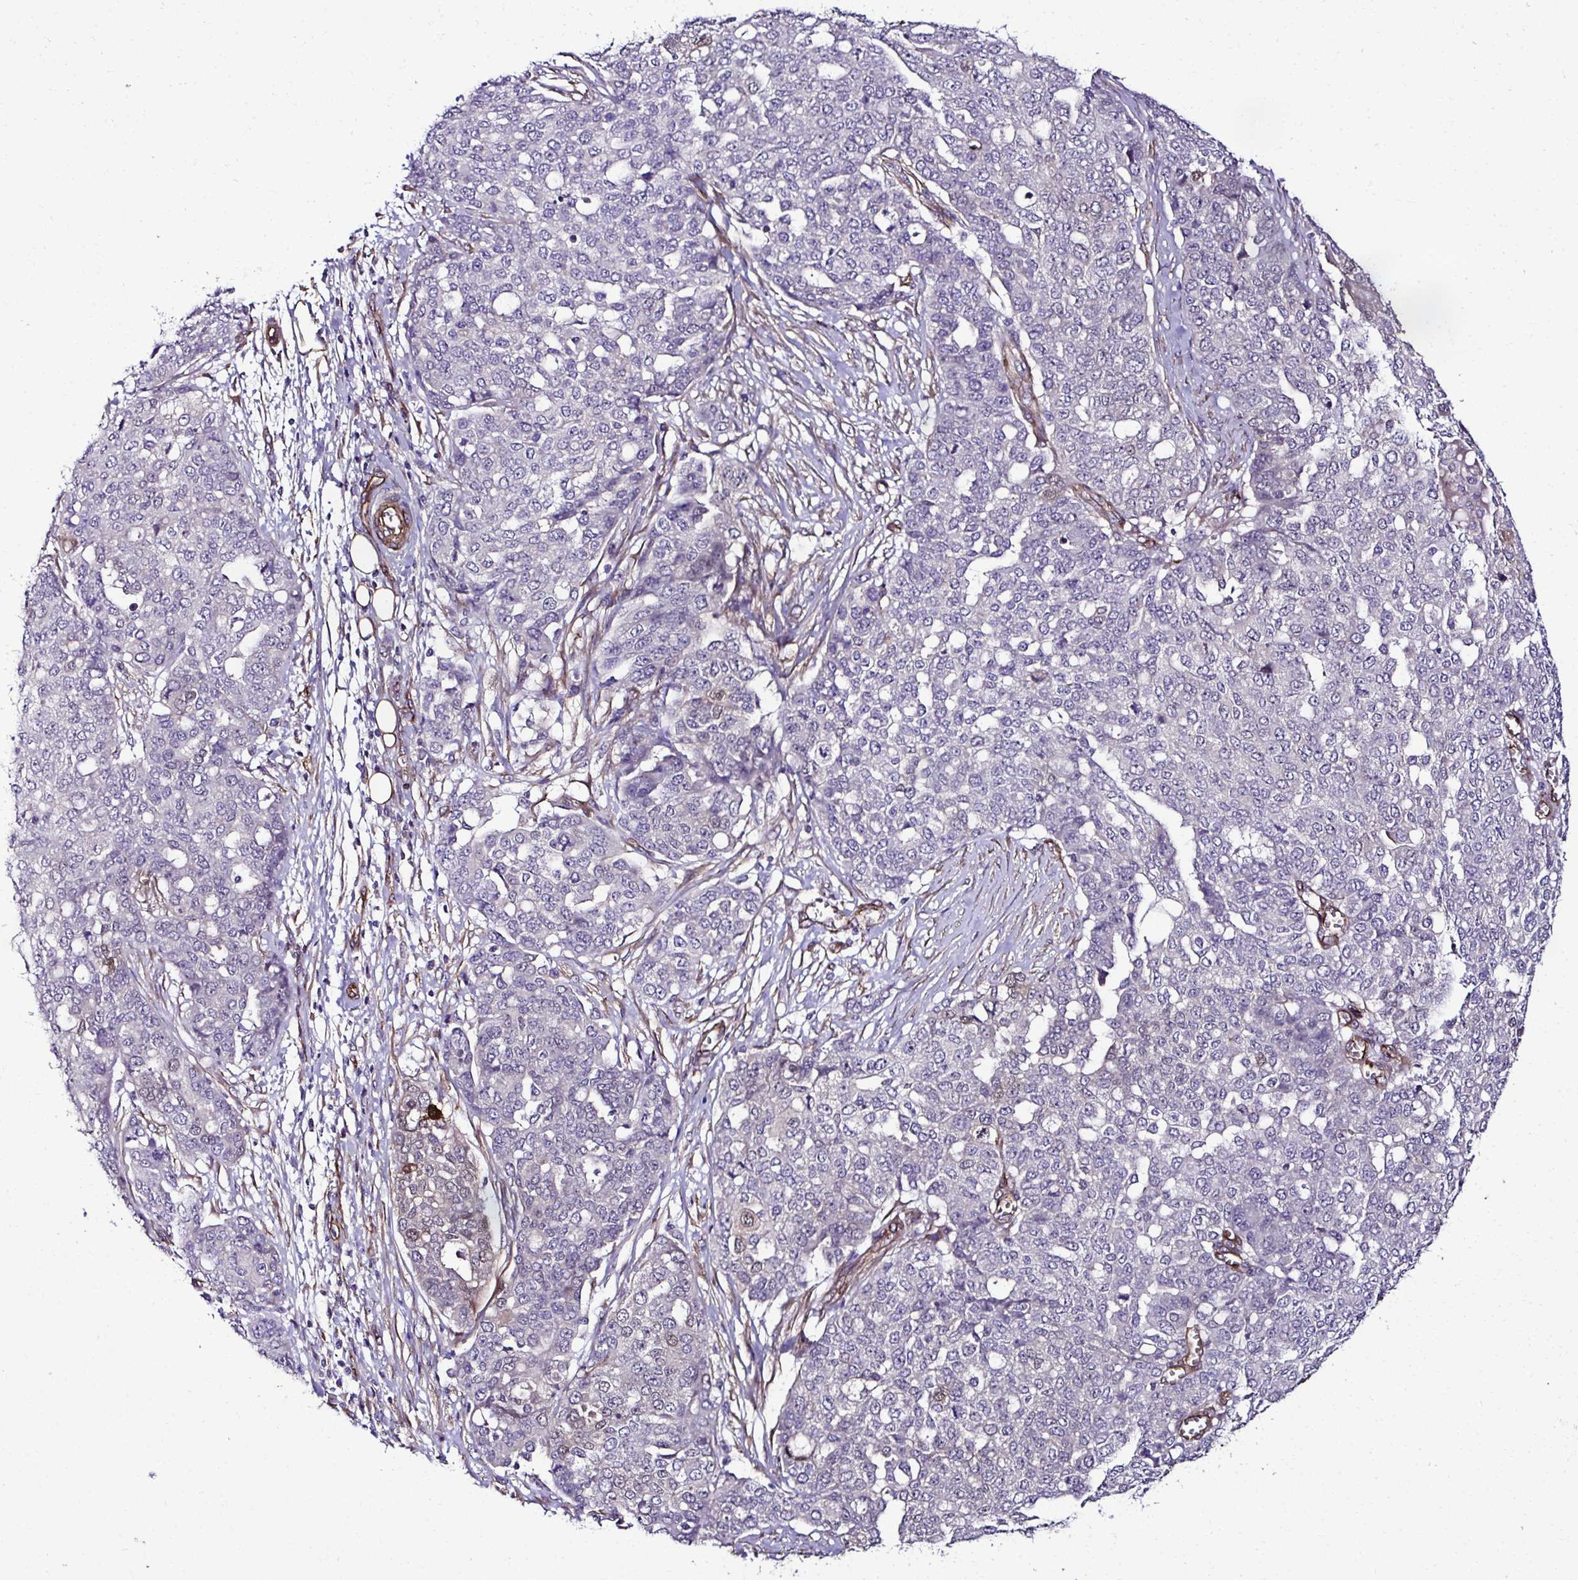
{"staining": {"intensity": "negative", "quantity": "none", "location": "none"}, "tissue": "ovarian cancer", "cell_type": "Tumor cells", "image_type": "cancer", "snomed": [{"axis": "morphology", "description": "Cystadenocarcinoma, serous, NOS"}, {"axis": "topography", "description": "Soft tissue"}, {"axis": "topography", "description": "Ovary"}], "caption": "Micrograph shows no protein staining in tumor cells of serous cystadenocarcinoma (ovarian) tissue.", "gene": "TRIM52", "patient": {"sex": "female", "age": 57}}